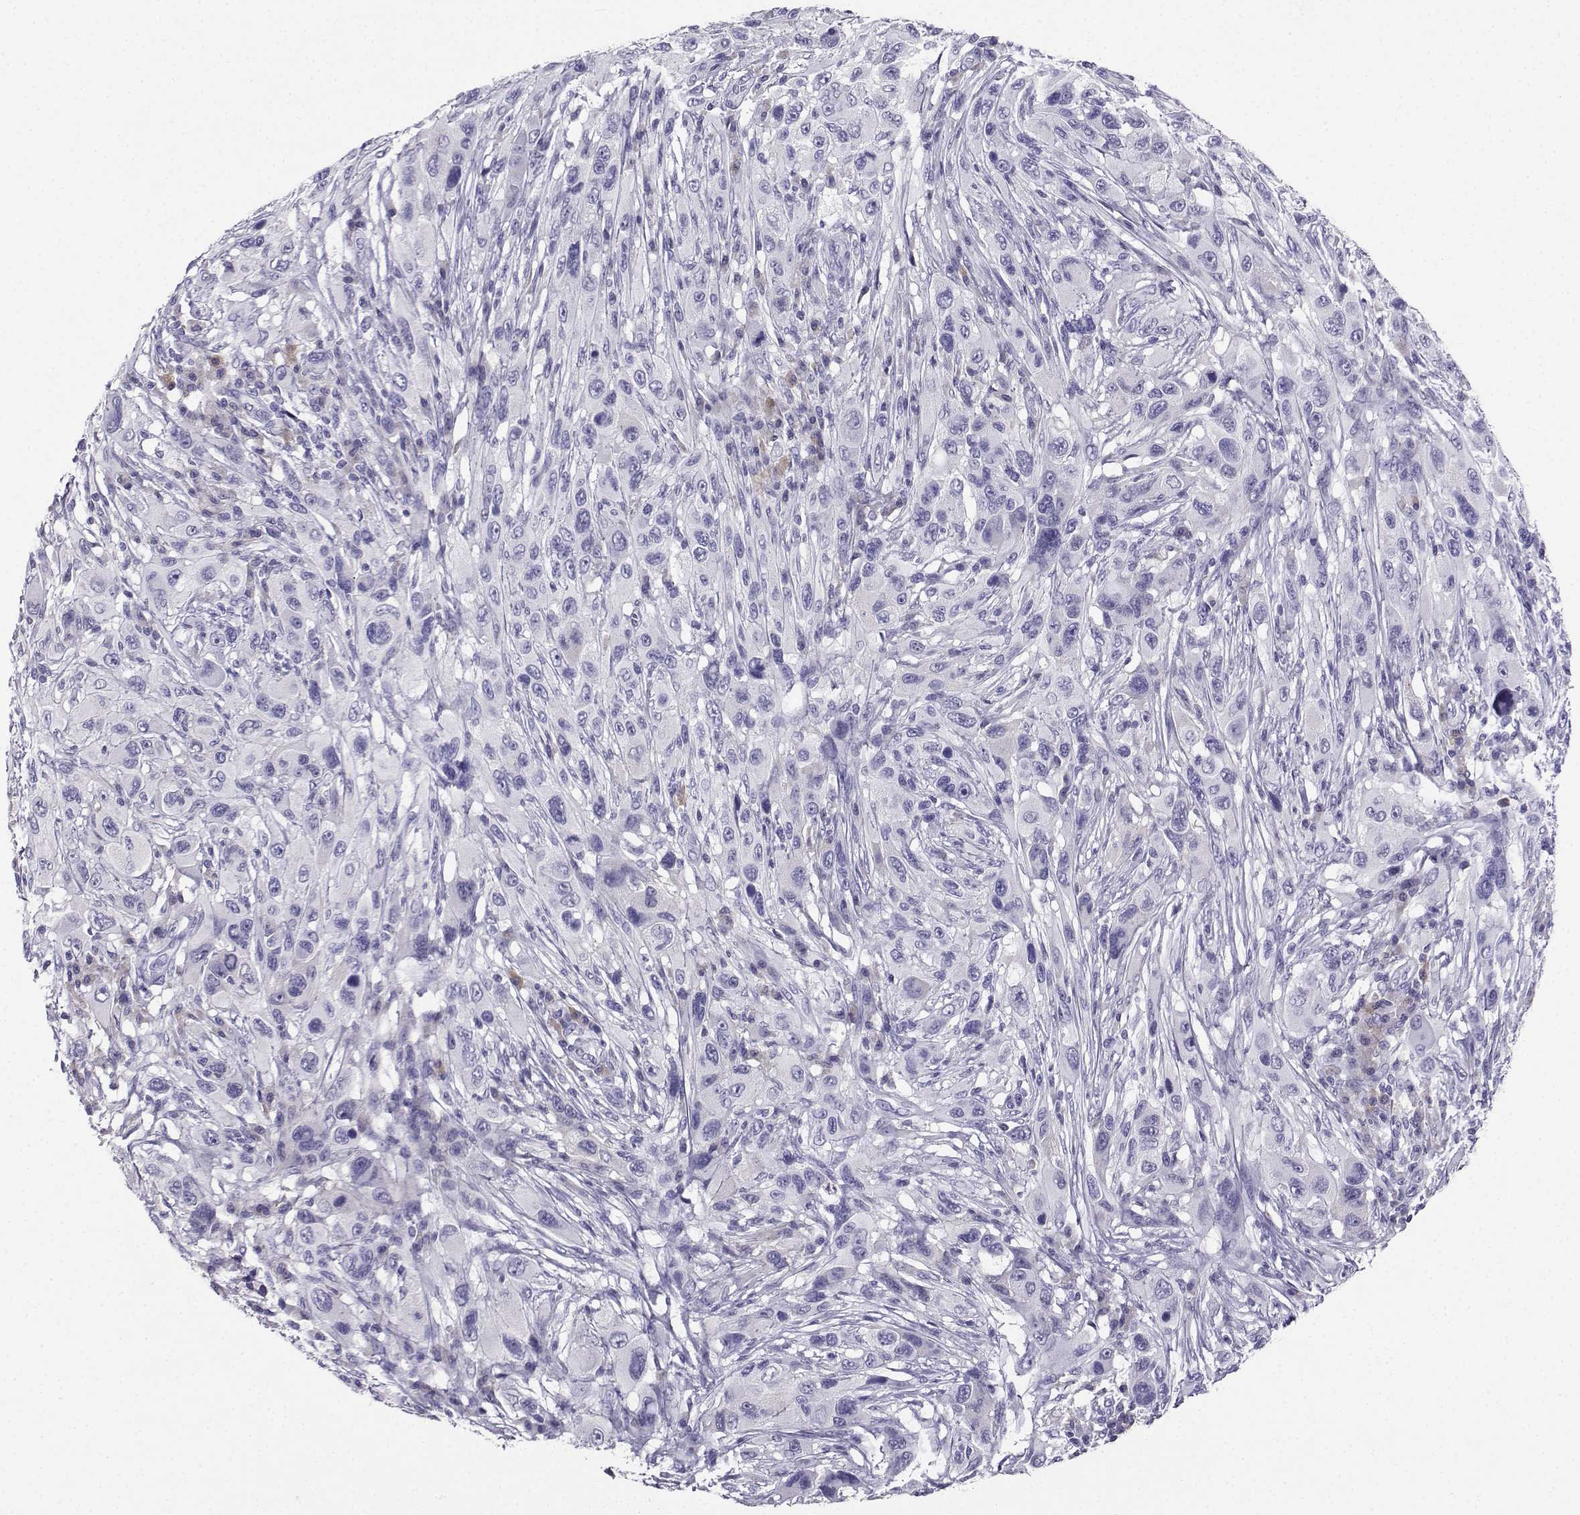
{"staining": {"intensity": "negative", "quantity": "none", "location": "none"}, "tissue": "melanoma", "cell_type": "Tumor cells", "image_type": "cancer", "snomed": [{"axis": "morphology", "description": "Malignant melanoma, NOS"}, {"axis": "topography", "description": "Skin"}], "caption": "The micrograph exhibits no significant staining in tumor cells of malignant melanoma.", "gene": "GRIK4", "patient": {"sex": "male", "age": 53}}